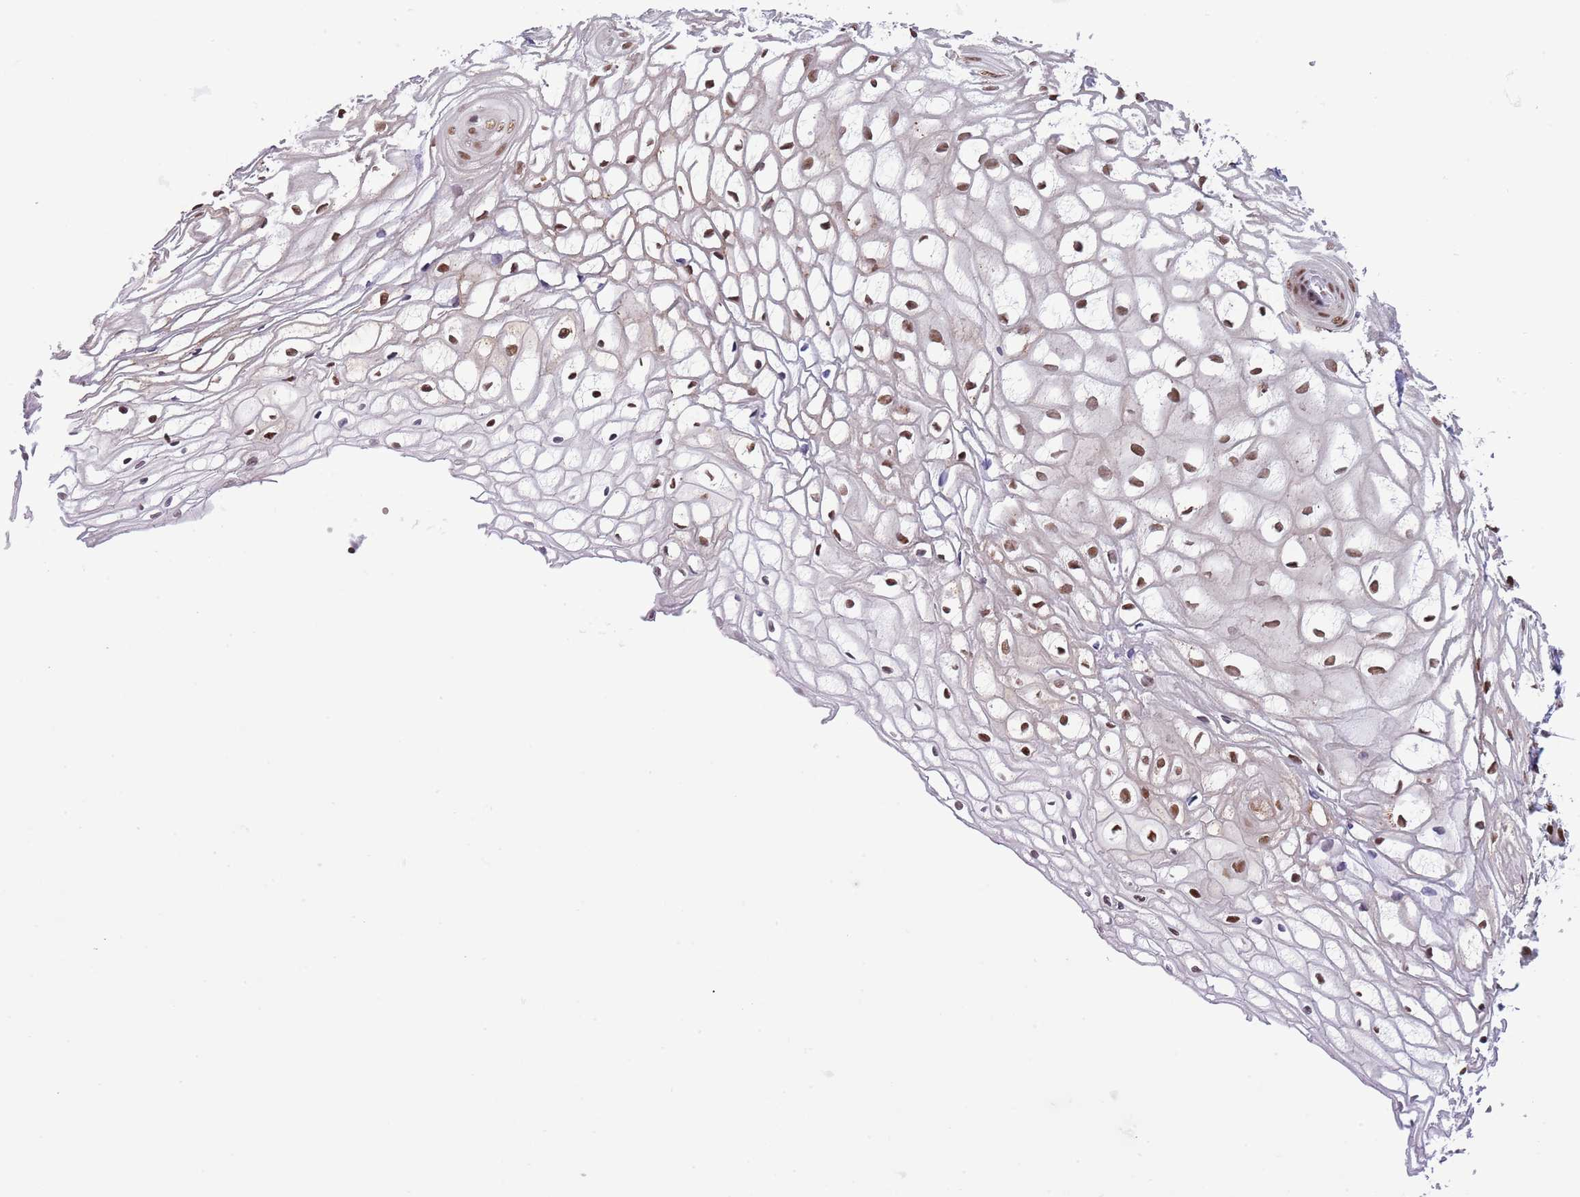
{"staining": {"intensity": "strong", "quantity": ">75%", "location": "nuclear"}, "tissue": "vagina", "cell_type": "Squamous epithelial cells", "image_type": "normal", "snomed": [{"axis": "morphology", "description": "Normal tissue, NOS"}, {"axis": "topography", "description": "Vagina"}], "caption": "An image showing strong nuclear staining in about >75% of squamous epithelial cells in benign vagina, as visualized by brown immunohistochemical staining.", "gene": "SF3A2", "patient": {"sex": "female", "age": 34}}